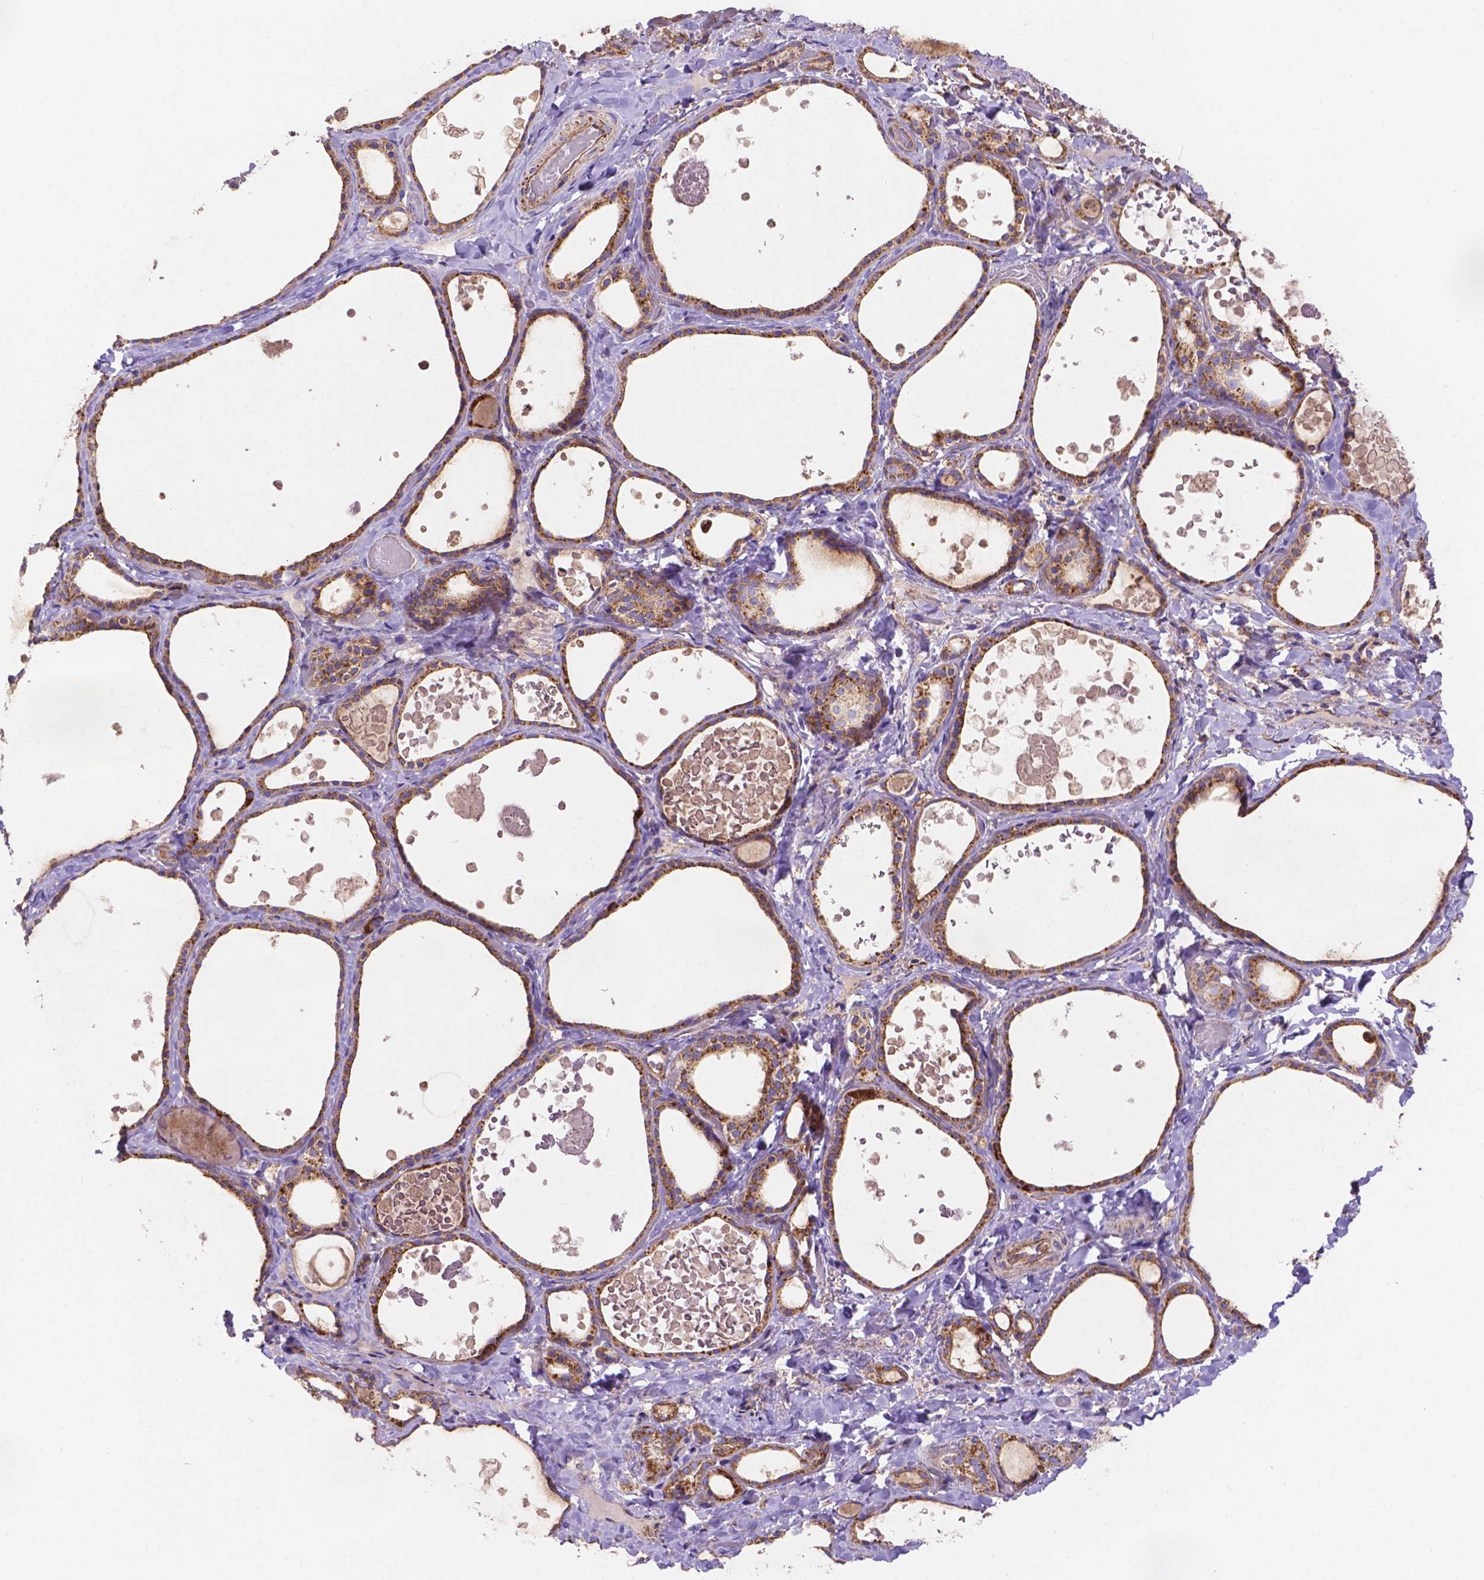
{"staining": {"intensity": "moderate", "quantity": ">75%", "location": "cytoplasmic/membranous"}, "tissue": "thyroid gland", "cell_type": "Glandular cells", "image_type": "normal", "snomed": [{"axis": "morphology", "description": "Normal tissue, NOS"}, {"axis": "topography", "description": "Thyroid gland"}], "caption": "Thyroid gland was stained to show a protein in brown. There is medium levels of moderate cytoplasmic/membranous positivity in approximately >75% of glandular cells.", "gene": "AK3", "patient": {"sex": "female", "age": 56}}